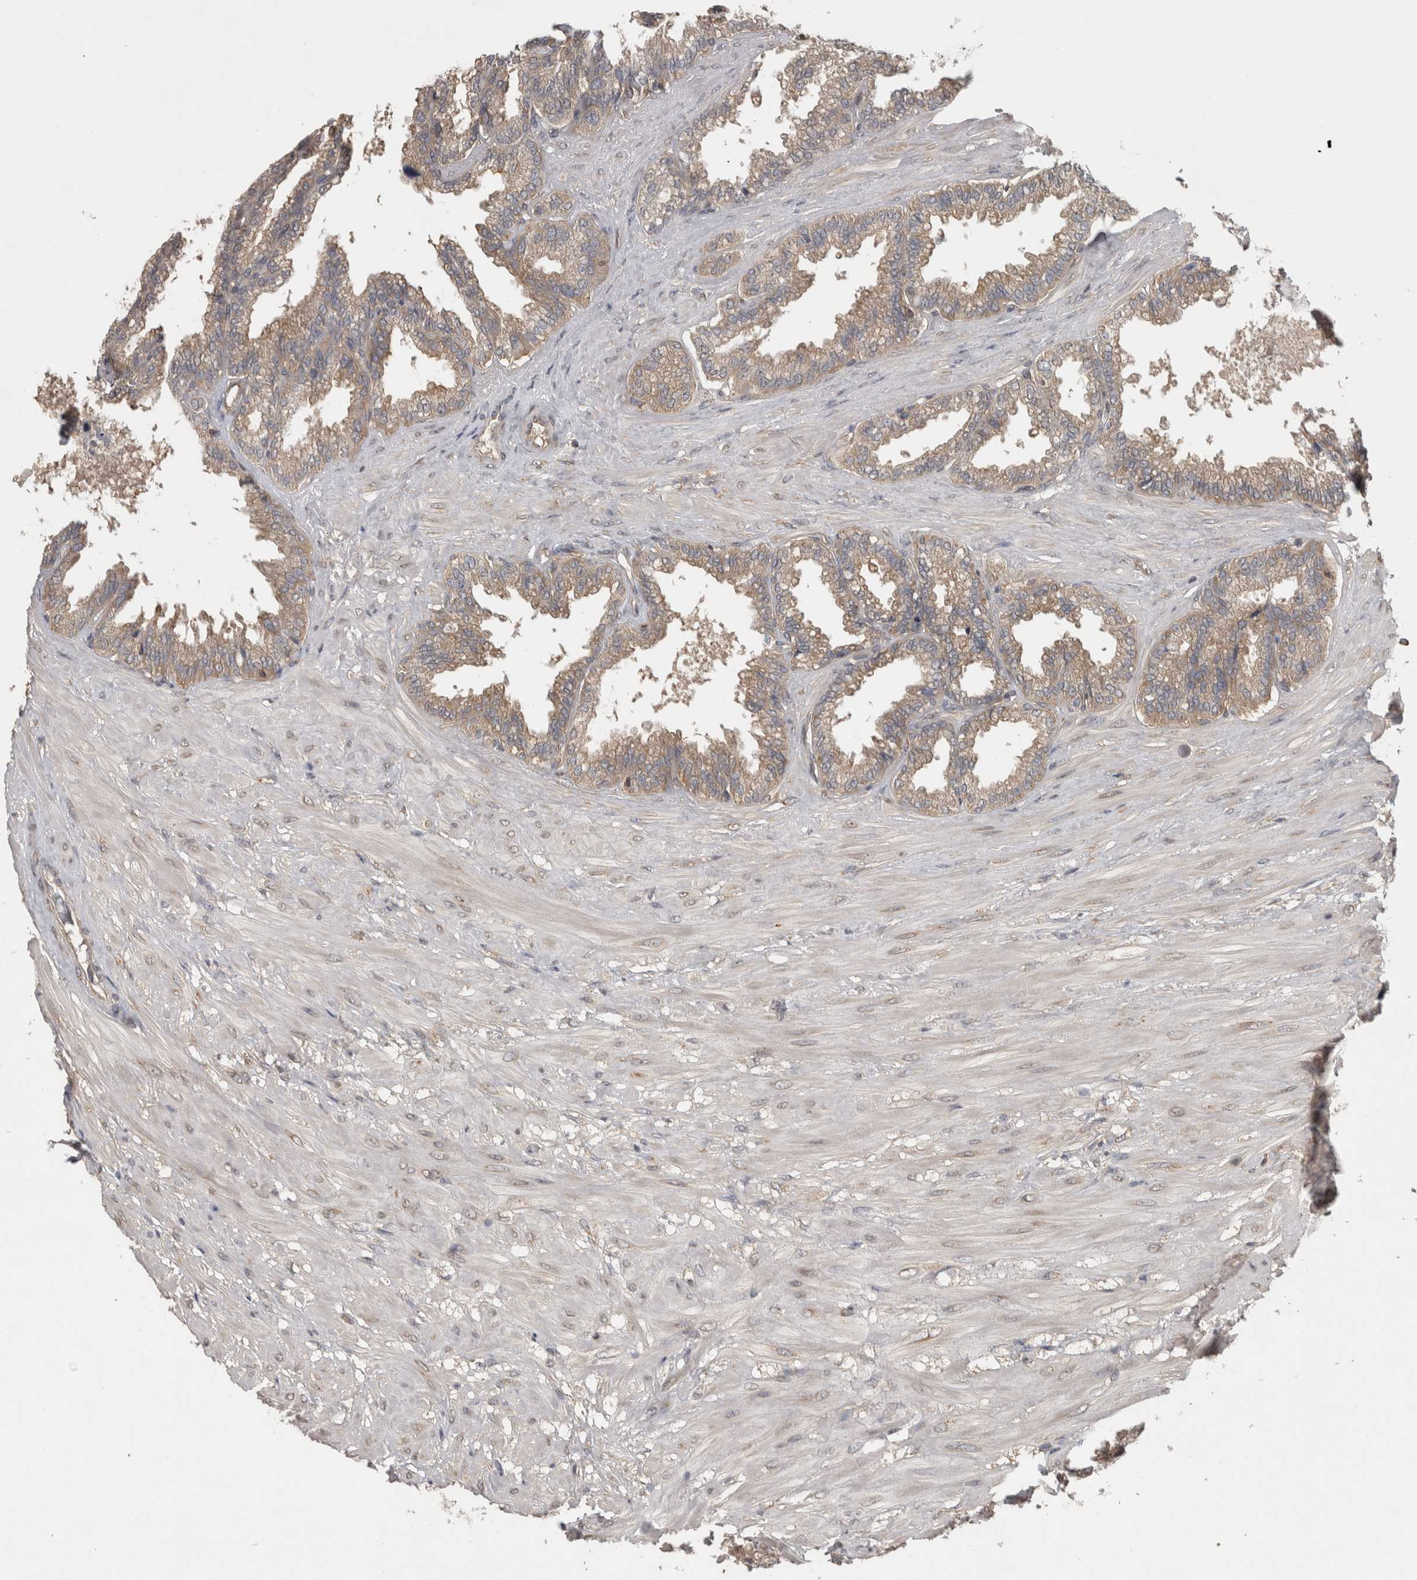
{"staining": {"intensity": "weak", "quantity": ">75%", "location": "cytoplasmic/membranous"}, "tissue": "seminal vesicle", "cell_type": "Glandular cells", "image_type": "normal", "snomed": [{"axis": "morphology", "description": "Normal tissue, NOS"}, {"axis": "topography", "description": "Seminal veicle"}], "caption": "High-magnification brightfield microscopy of benign seminal vesicle stained with DAB (3,3'-diaminobenzidine) (brown) and counterstained with hematoxylin (blue). glandular cells exhibit weak cytoplasmic/membranous positivity is present in about>75% of cells. Immunohistochemistry stains the protein in brown and the nuclei are stained blue.", "gene": "ATXN2", "patient": {"sex": "male", "age": 46}}